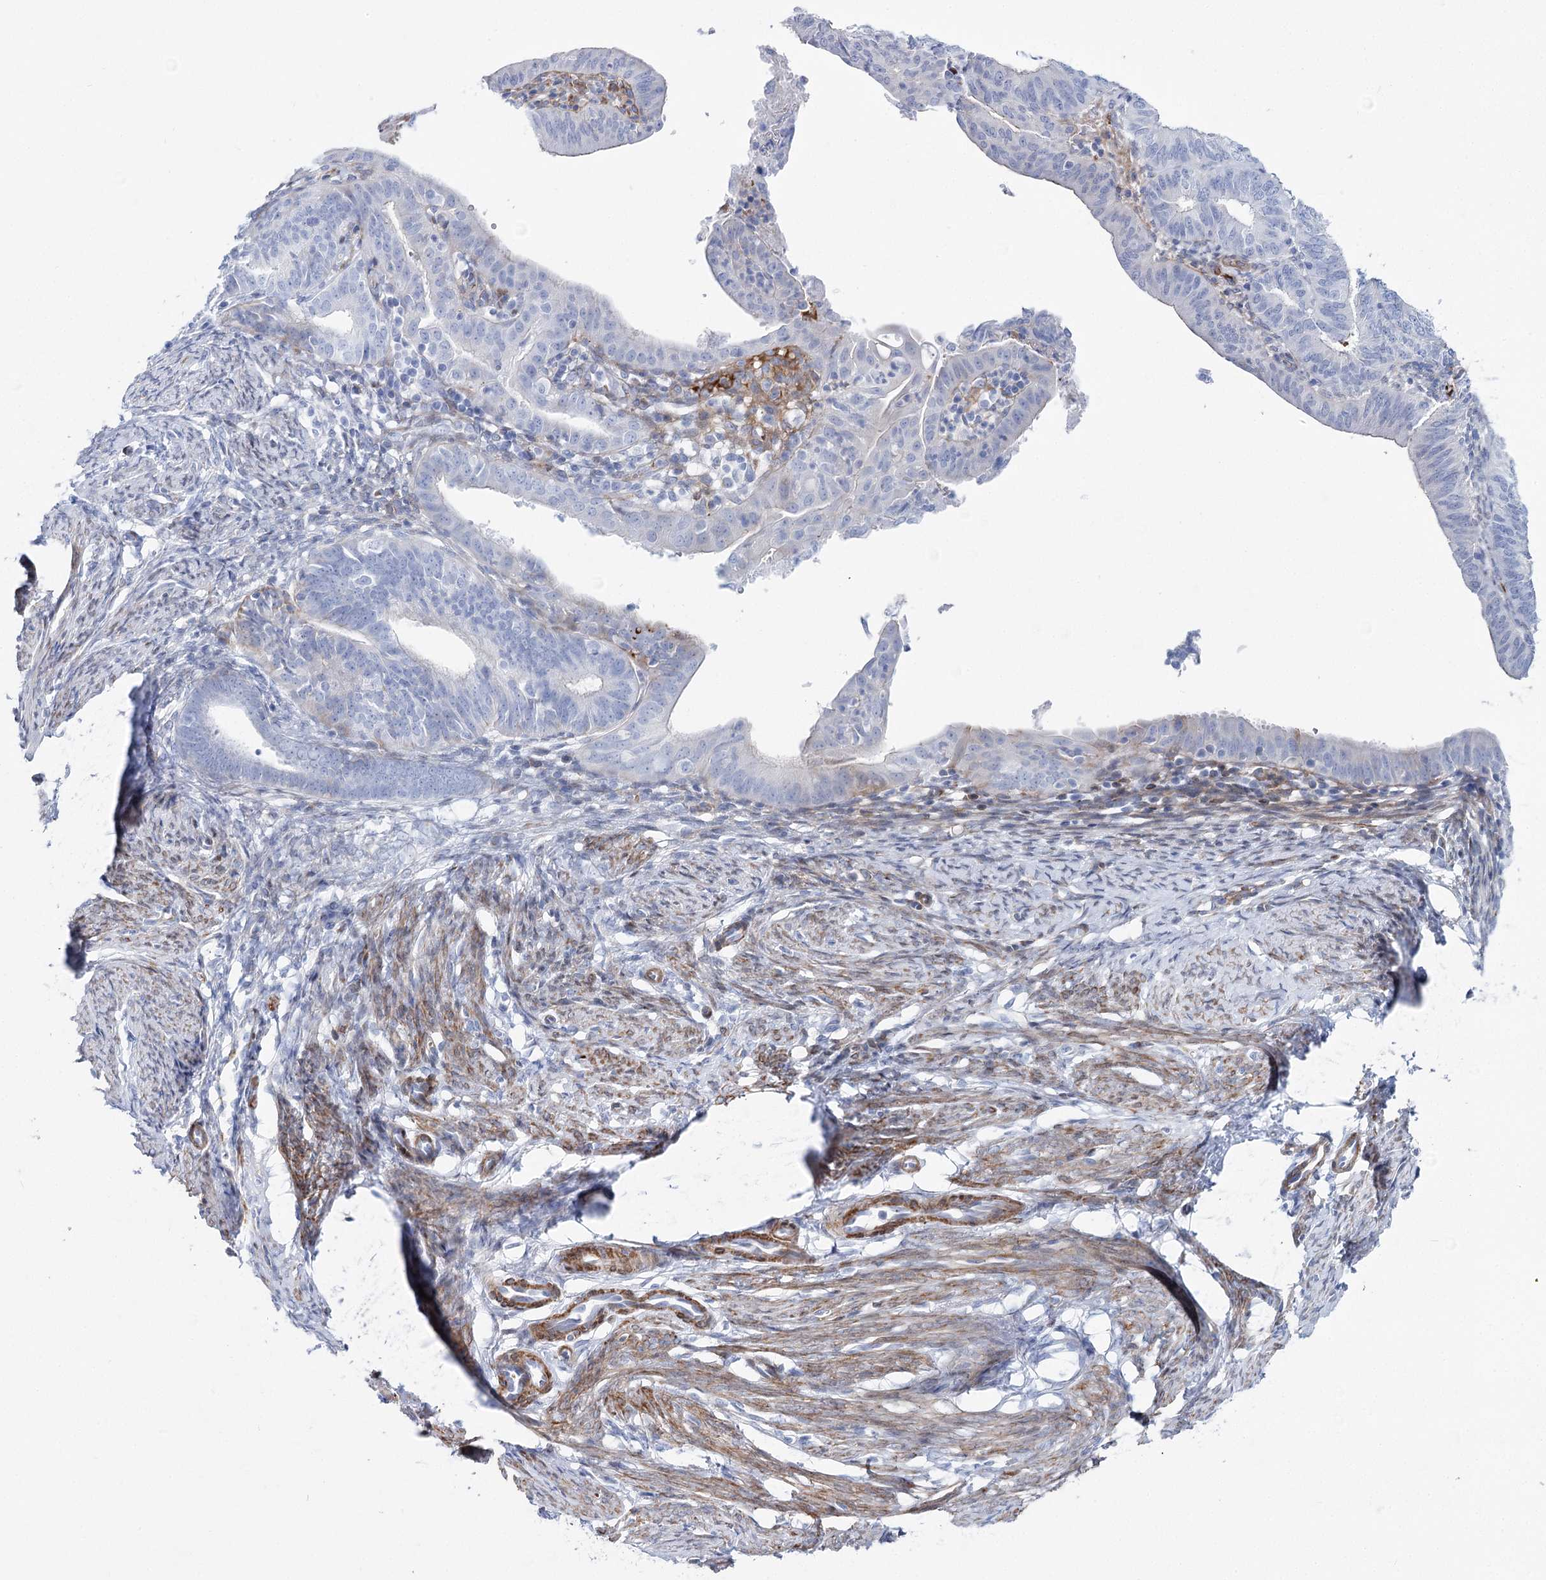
{"staining": {"intensity": "negative", "quantity": "none", "location": "none"}, "tissue": "endometrial cancer", "cell_type": "Tumor cells", "image_type": "cancer", "snomed": [{"axis": "morphology", "description": "Adenocarcinoma, NOS"}, {"axis": "topography", "description": "Endometrium"}], "caption": "Histopathology image shows no significant protein staining in tumor cells of endometrial adenocarcinoma.", "gene": "ANKRD23", "patient": {"sex": "female", "age": 51}}